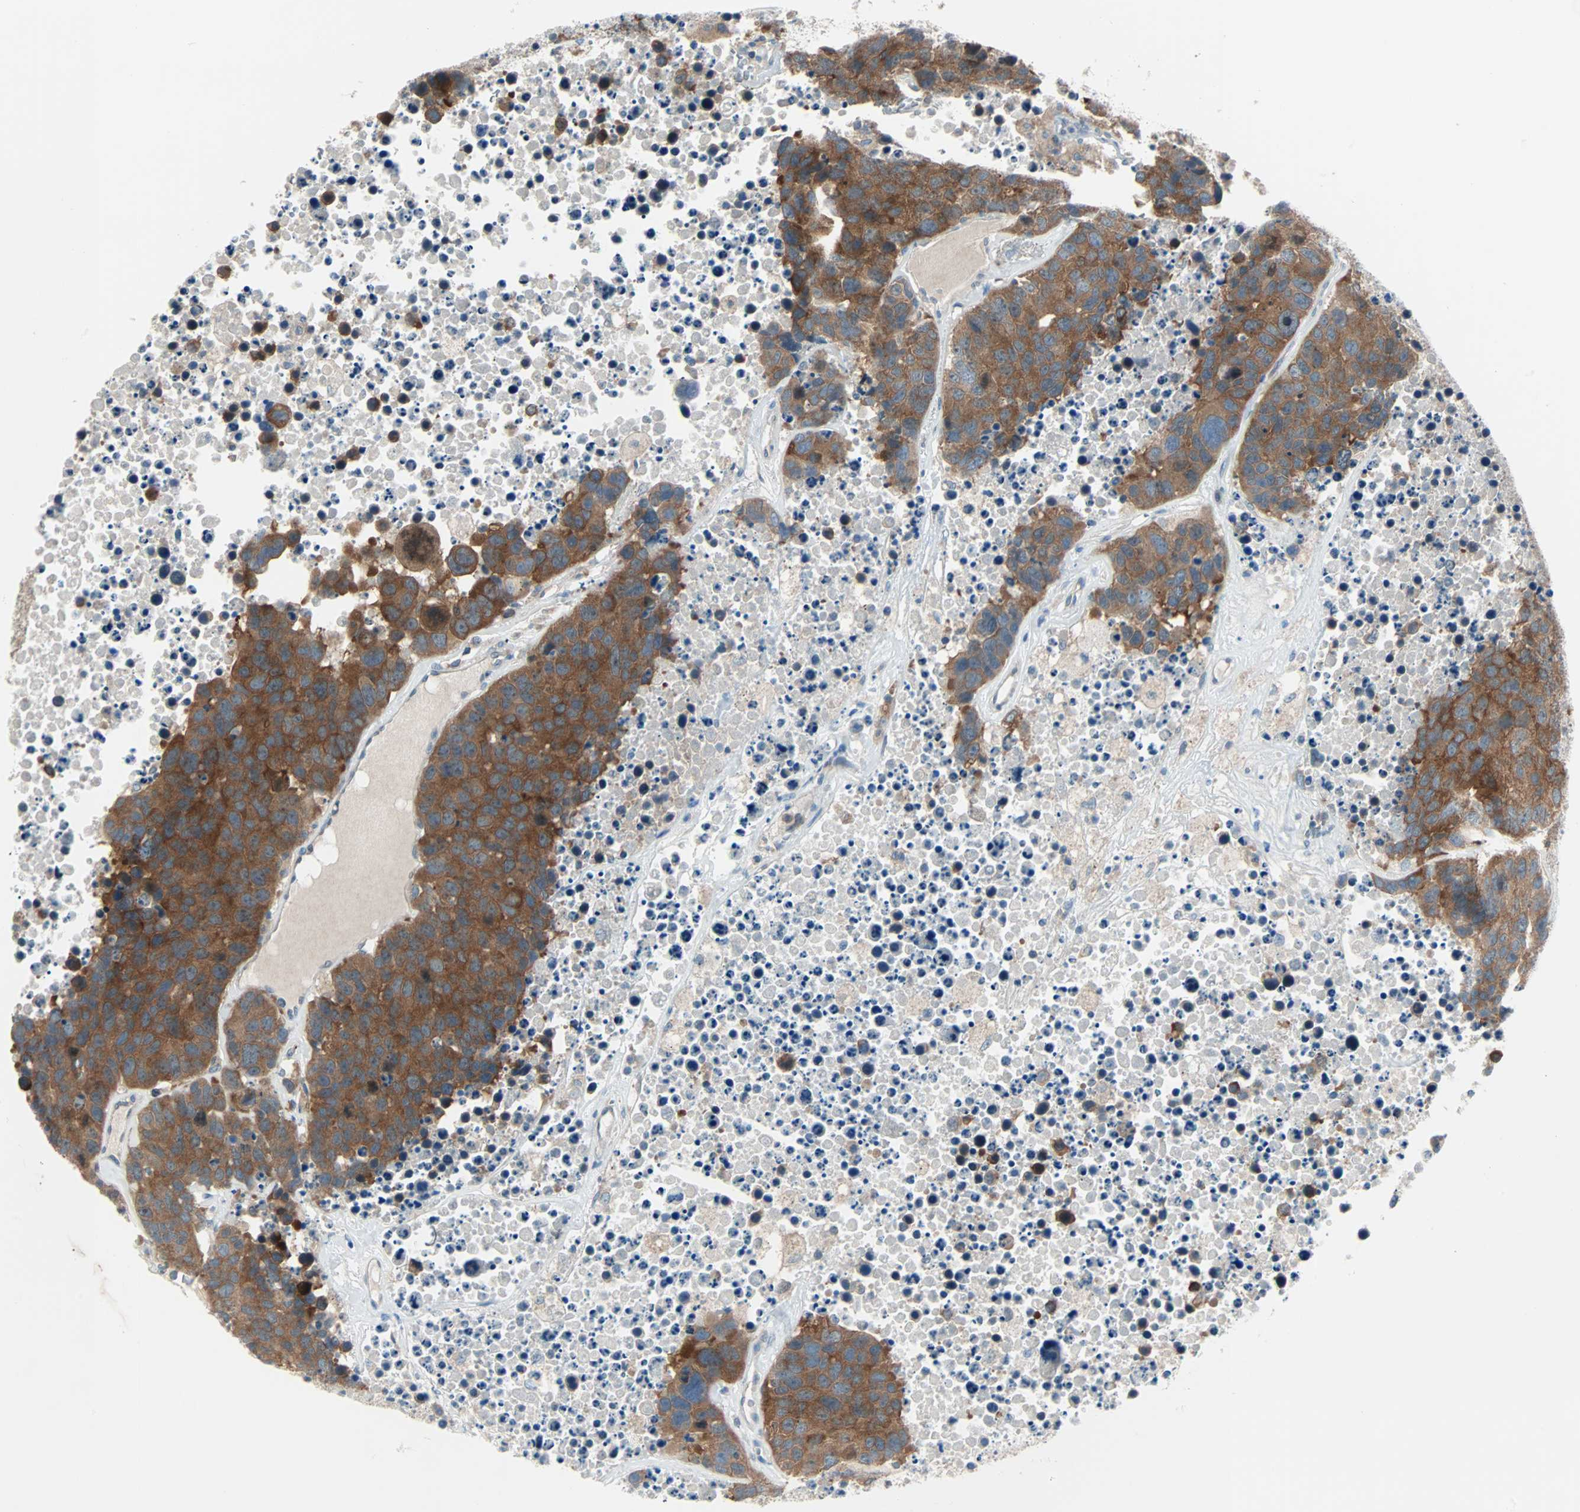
{"staining": {"intensity": "strong", "quantity": ">75%", "location": "cytoplasmic/membranous"}, "tissue": "carcinoid", "cell_type": "Tumor cells", "image_type": "cancer", "snomed": [{"axis": "morphology", "description": "Carcinoid, malignant, NOS"}, {"axis": "topography", "description": "Lung"}], "caption": "About >75% of tumor cells in malignant carcinoid exhibit strong cytoplasmic/membranous protein staining as visualized by brown immunohistochemical staining.", "gene": "SMIM8", "patient": {"sex": "male", "age": 60}}